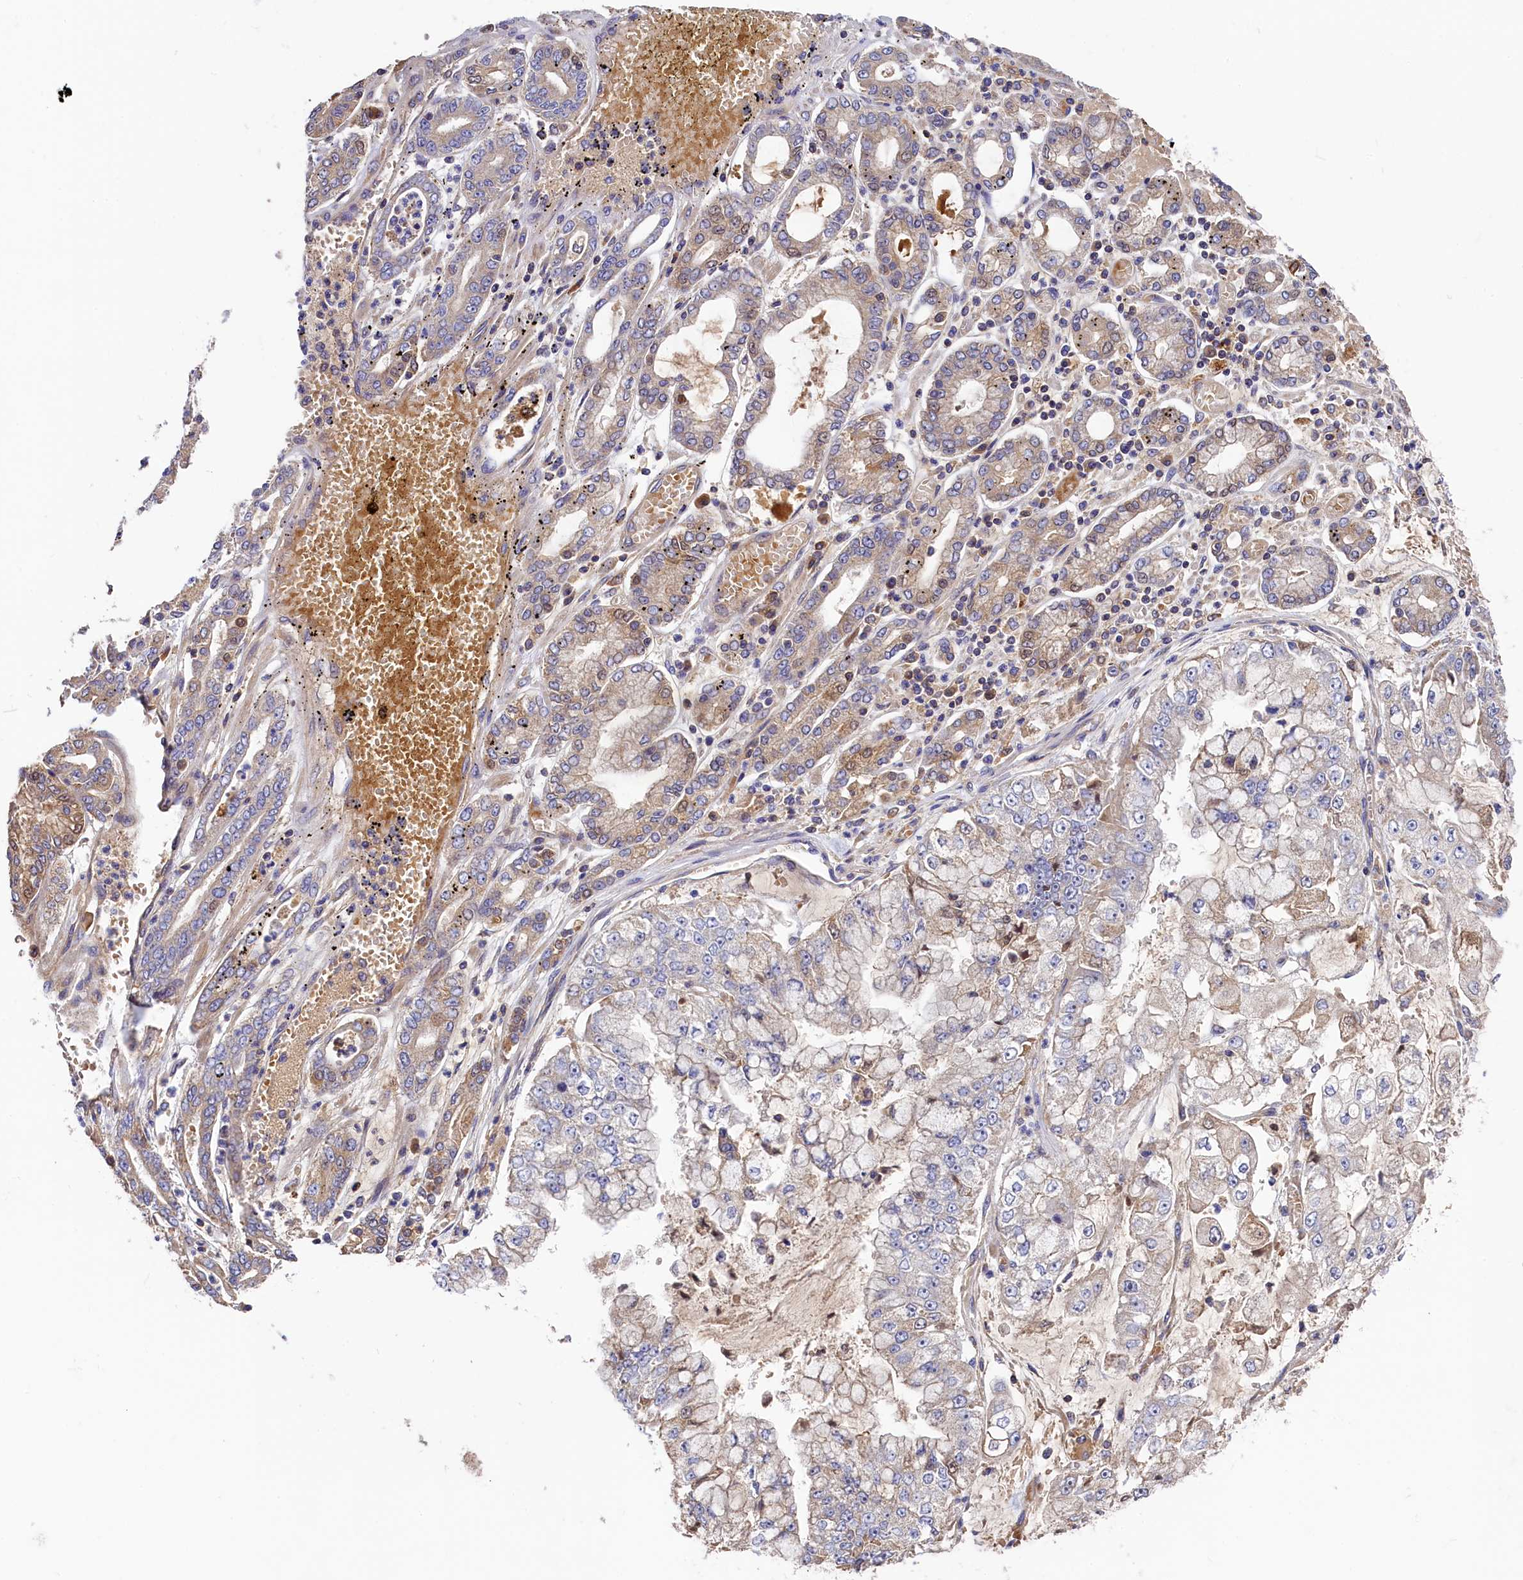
{"staining": {"intensity": "negative", "quantity": "none", "location": "none"}, "tissue": "stomach cancer", "cell_type": "Tumor cells", "image_type": "cancer", "snomed": [{"axis": "morphology", "description": "Adenocarcinoma, NOS"}, {"axis": "topography", "description": "Stomach"}], "caption": "This image is of adenocarcinoma (stomach) stained with immunohistochemistry to label a protein in brown with the nuclei are counter-stained blue. There is no staining in tumor cells.", "gene": "SEC31B", "patient": {"sex": "male", "age": 76}}